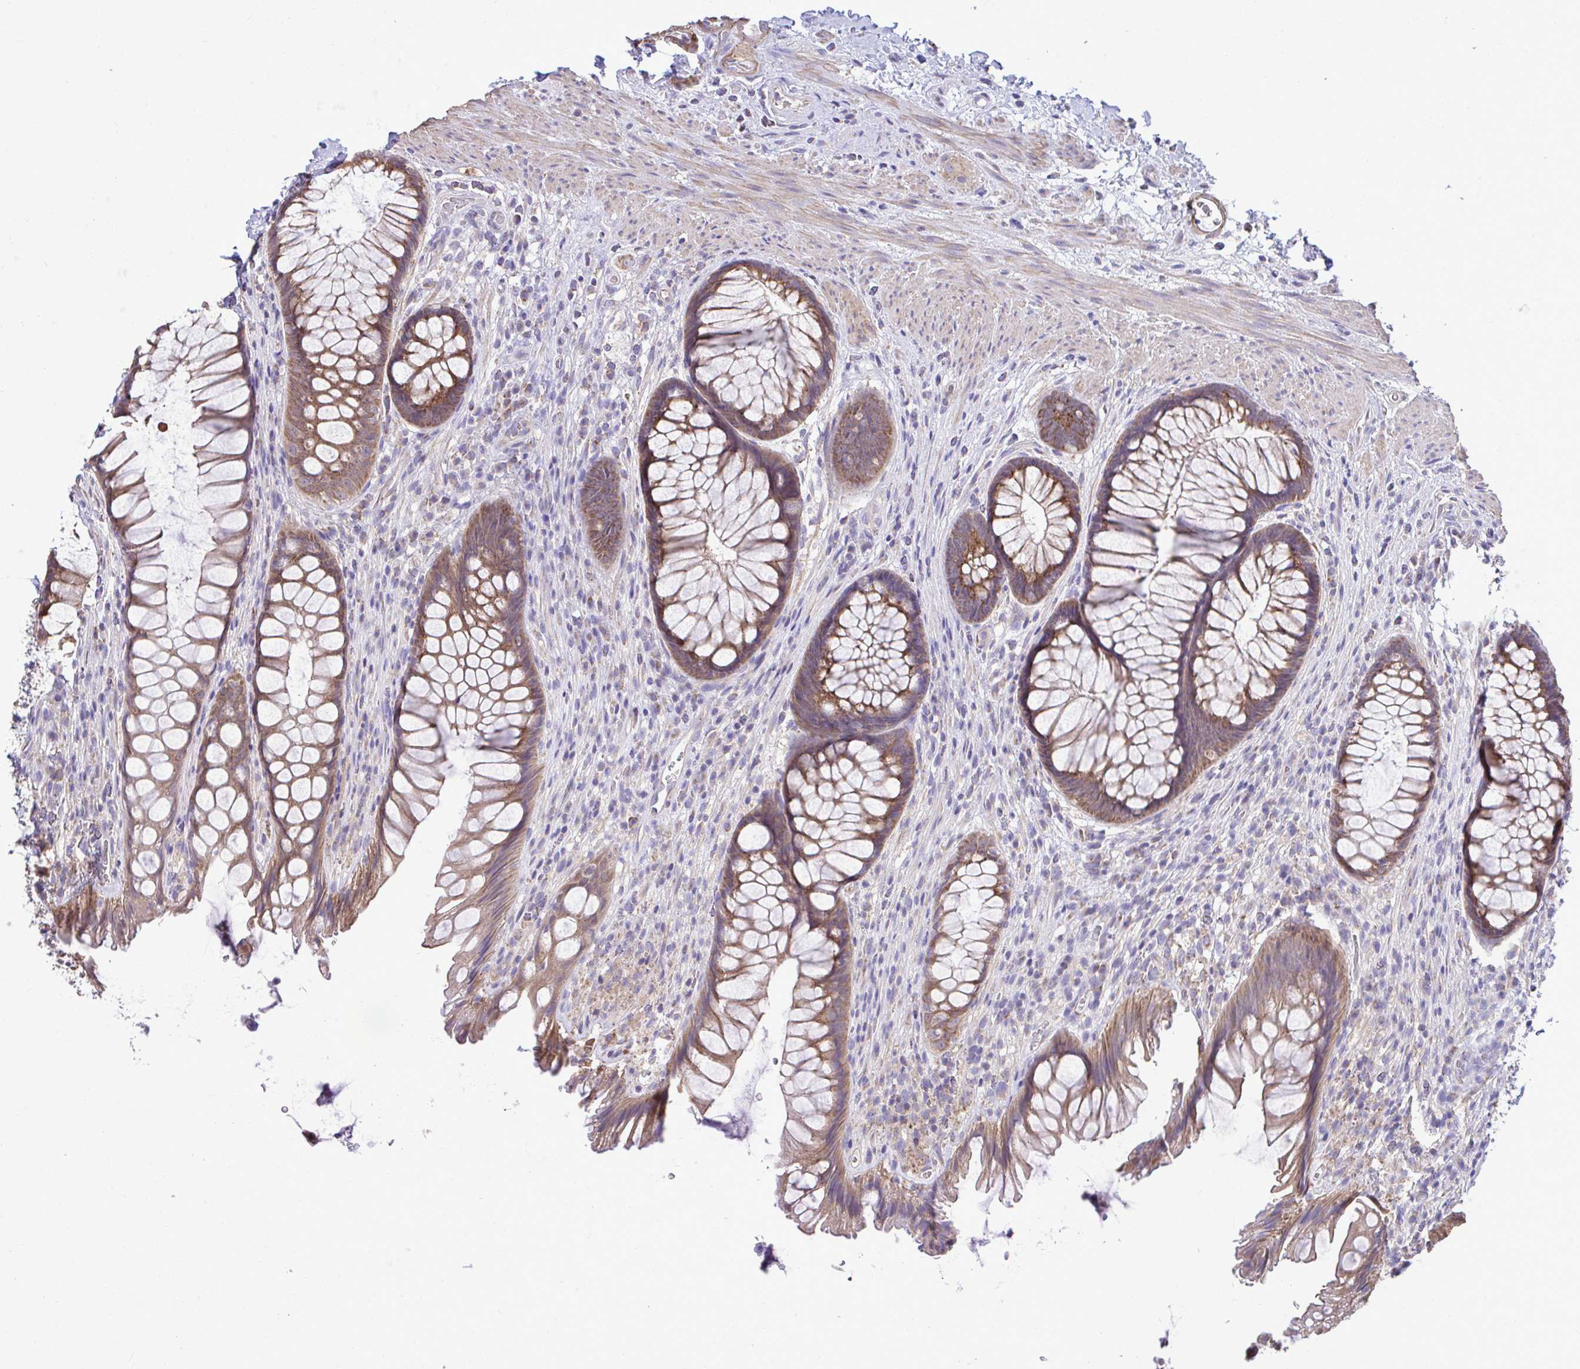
{"staining": {"intensity": "moderate", "quantity": ">75%", "location": "cytoplasmic/membranous"}, "tissue": "rectum", "cell_type": "Glandular cells", "image_type": "normal", "snomed": [{"axis": "morphology", "description": "Normal tissue, NOS"}, {"axis": "topography", "description": "Rectum"}], "caption": "Immunohistochemical staining of normal rectum exhibits medium levels of moderate cytoplasmic/membranous staining in about >75% of glandular cells.", "gene": "ENSG00000269547", "patient": {"sex": "male", "age": 53}}